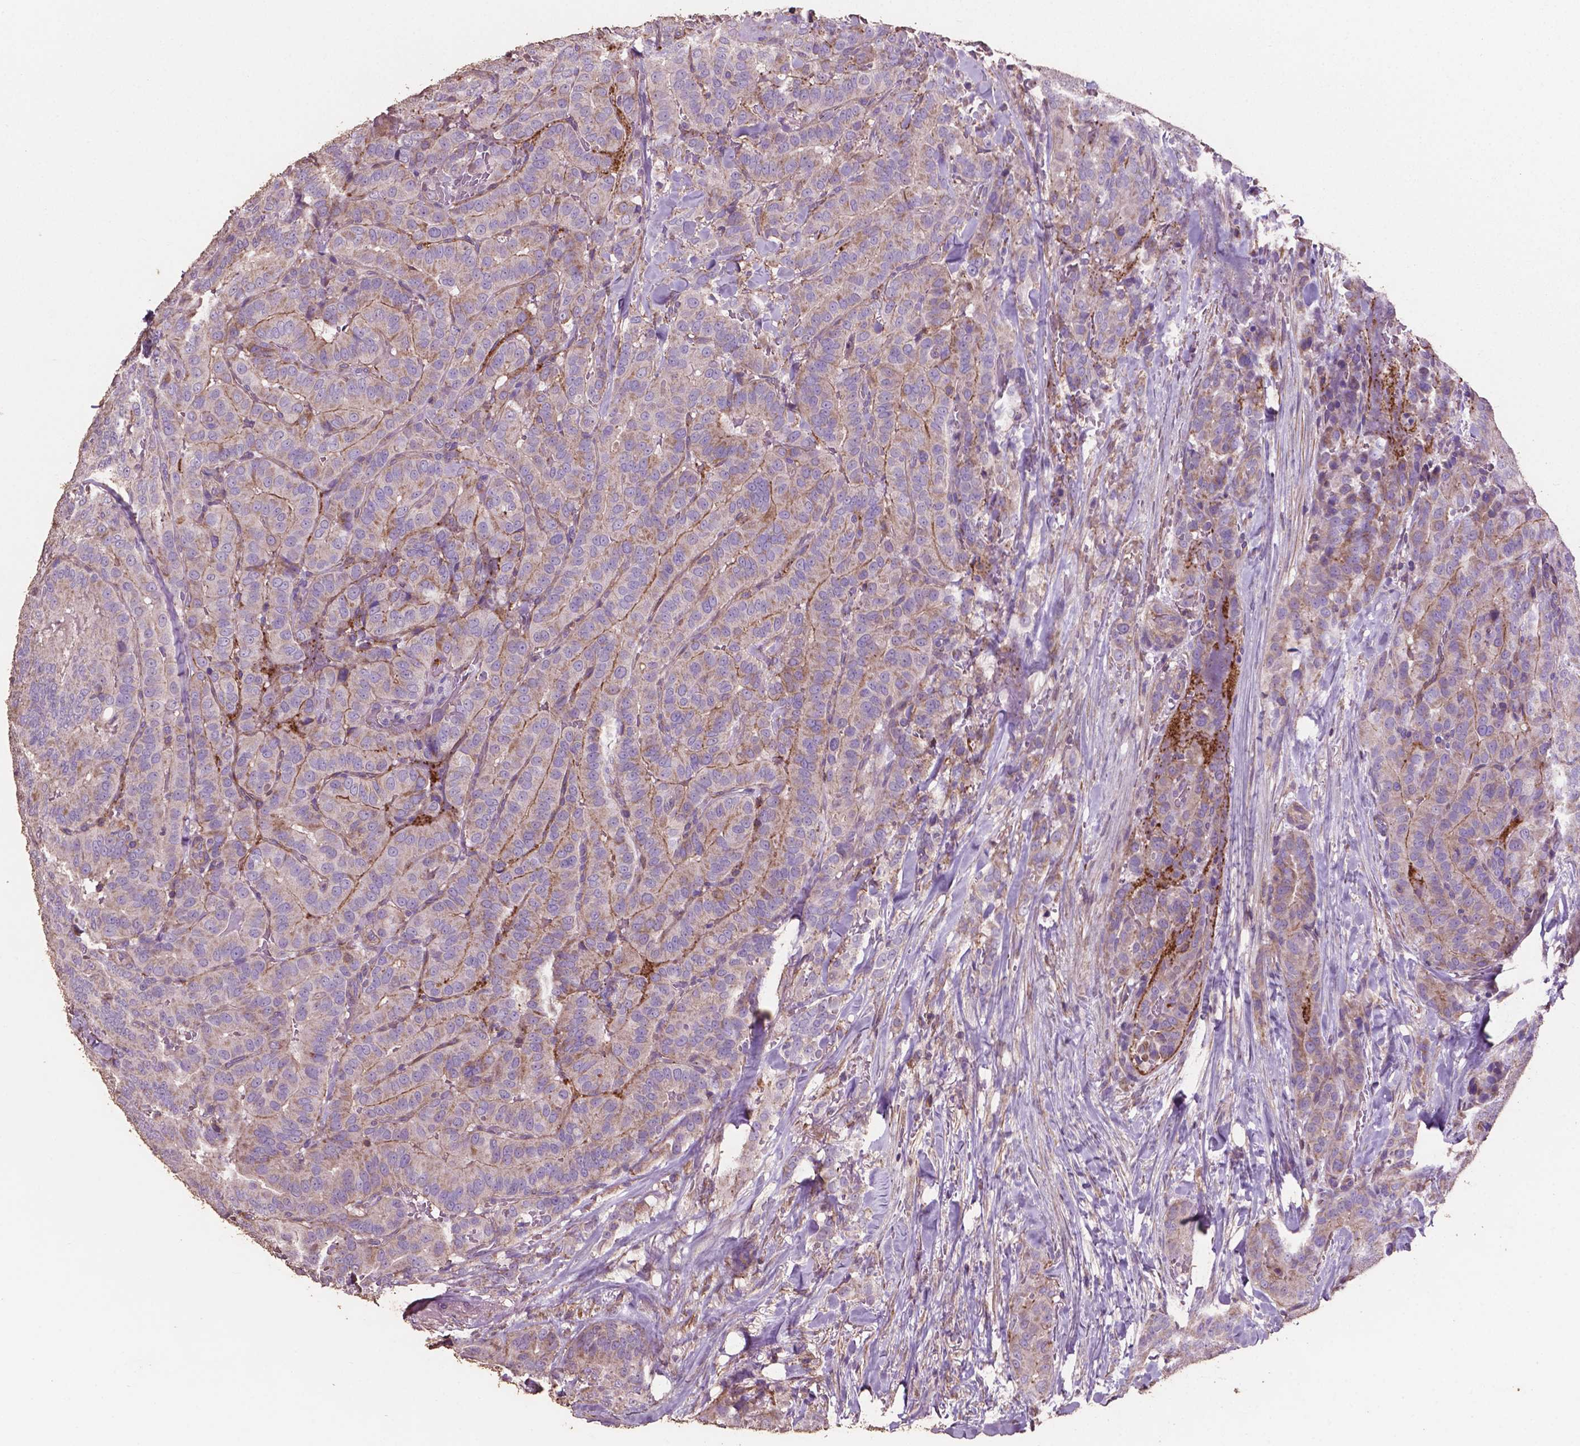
{"staining": {"intensity": "negative", "quantity": "none", "location": "none"}, "tissue": "thyroid cancer", "cell_type": "Tumor cells", "image_type": "cancer", "snomed": [{"axis": "morphology", "description": "Papillary adenocarcinoma, NOS"}, {"axis": "topography", "description": "Thyroid gland"}], "caption": "An image of human papillary adenocarcinoma (thyroid) is negative for staining in tumor cells. The staining is performed using DAB brown chromogen with nuclei counter-stained in using hematoxylin.", "gene": "COMMD4", "patient": {"sex": "male", "age": 61}}